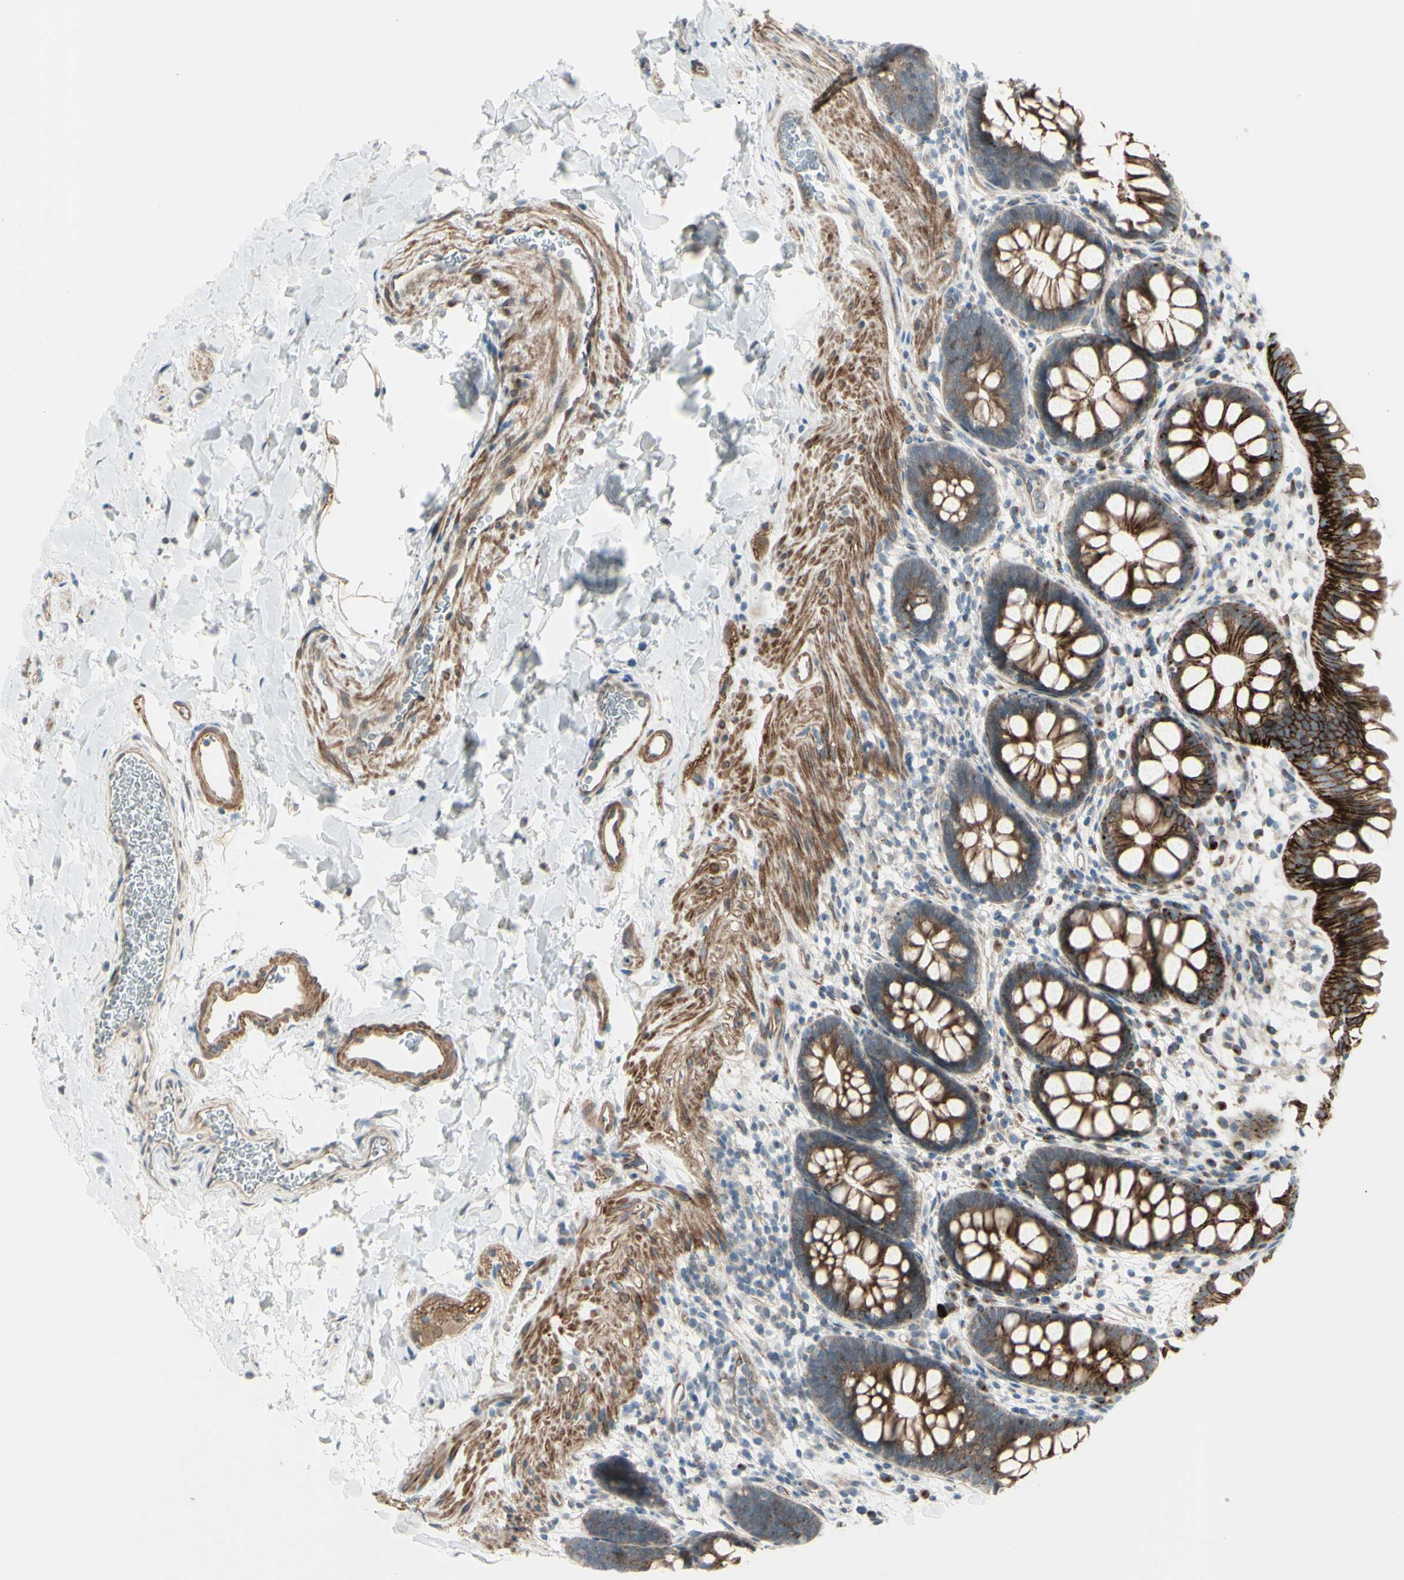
{"staining": {"intensity": "strong", "quantity": ">75%", "location": "cytoplasmic/membranous"}, "tissue": "rectum", "cell_type": "Glandular cells", "image_type": "normal", "snomed": [{"axis": "morphology", "description": "Normal tissue, NOS"}, {"axis": "topography", "description": "Rectum"}], "caption": "Unremarkable rectum was stained to show a protein in brown. There is high levels of strong cytoplasmic/membranous expression in approximately >75% of glandular cells. (brown staining indicates protein expression, while blue staining denotes nuclei).", "gene": "LRRK1", "patient": {"sex": "female", "age": 24}}